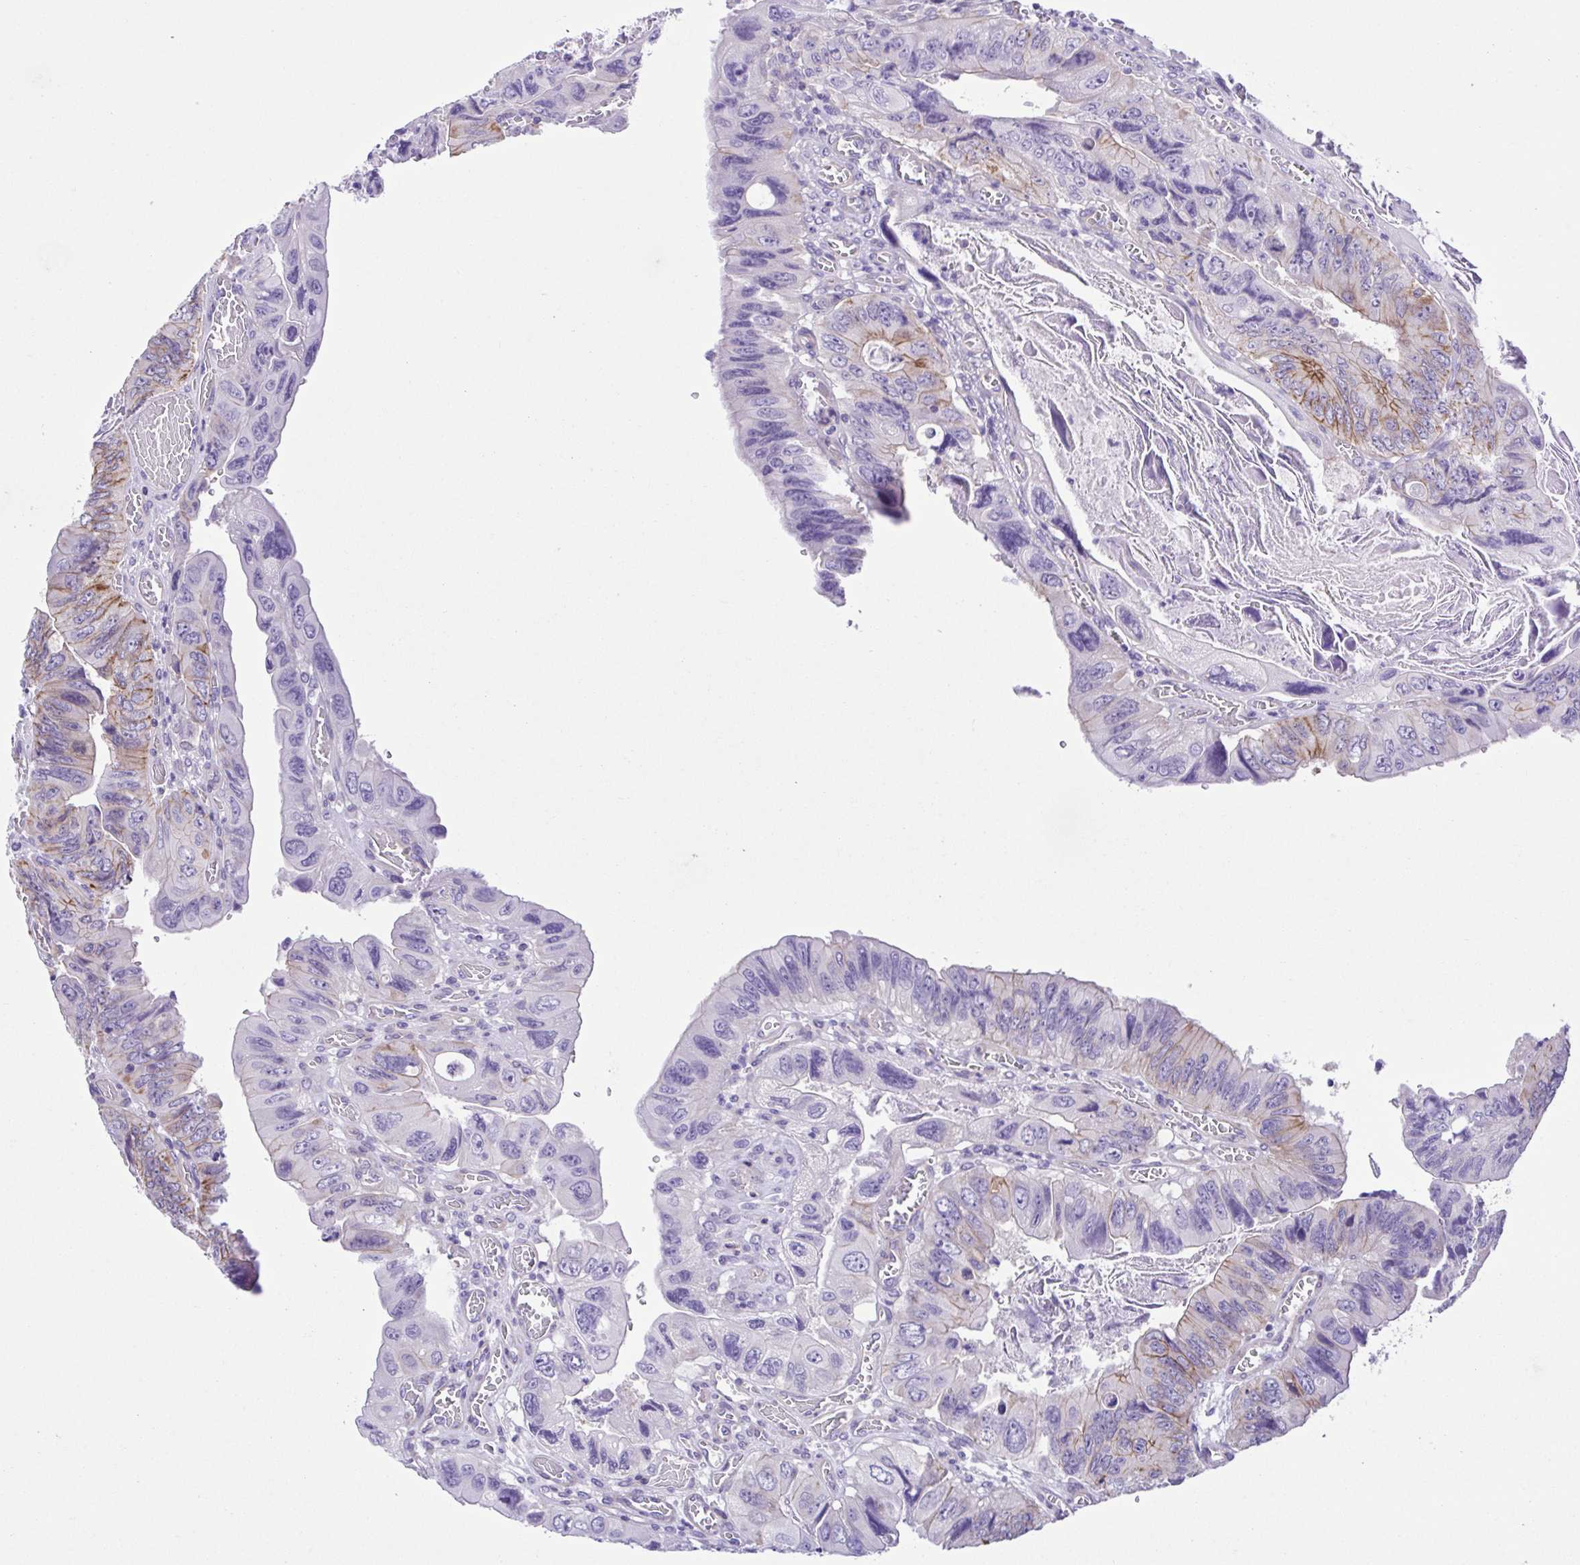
{"staining": {"intensity": "moderate", "quantity": "<25%", "location": "cytoplasmic/membranous"}, "tissue": "colorectal cancer", "cell_type": "Tumor cells", "image_type": "cancer", "snomed": [{"axis": "morphology", "description": "Adenocarcinoma, NOS"}, {"axis": "topography", "description": "Colon"}], "caption": "Colorectal cancer was stained to show a protein in brown. There is low levels of moderate cytoplasmic/membranous positivity in about <25% of tumor cells.", "gene": "ISM2", "patient": {"sex": "female", "age": 84}}